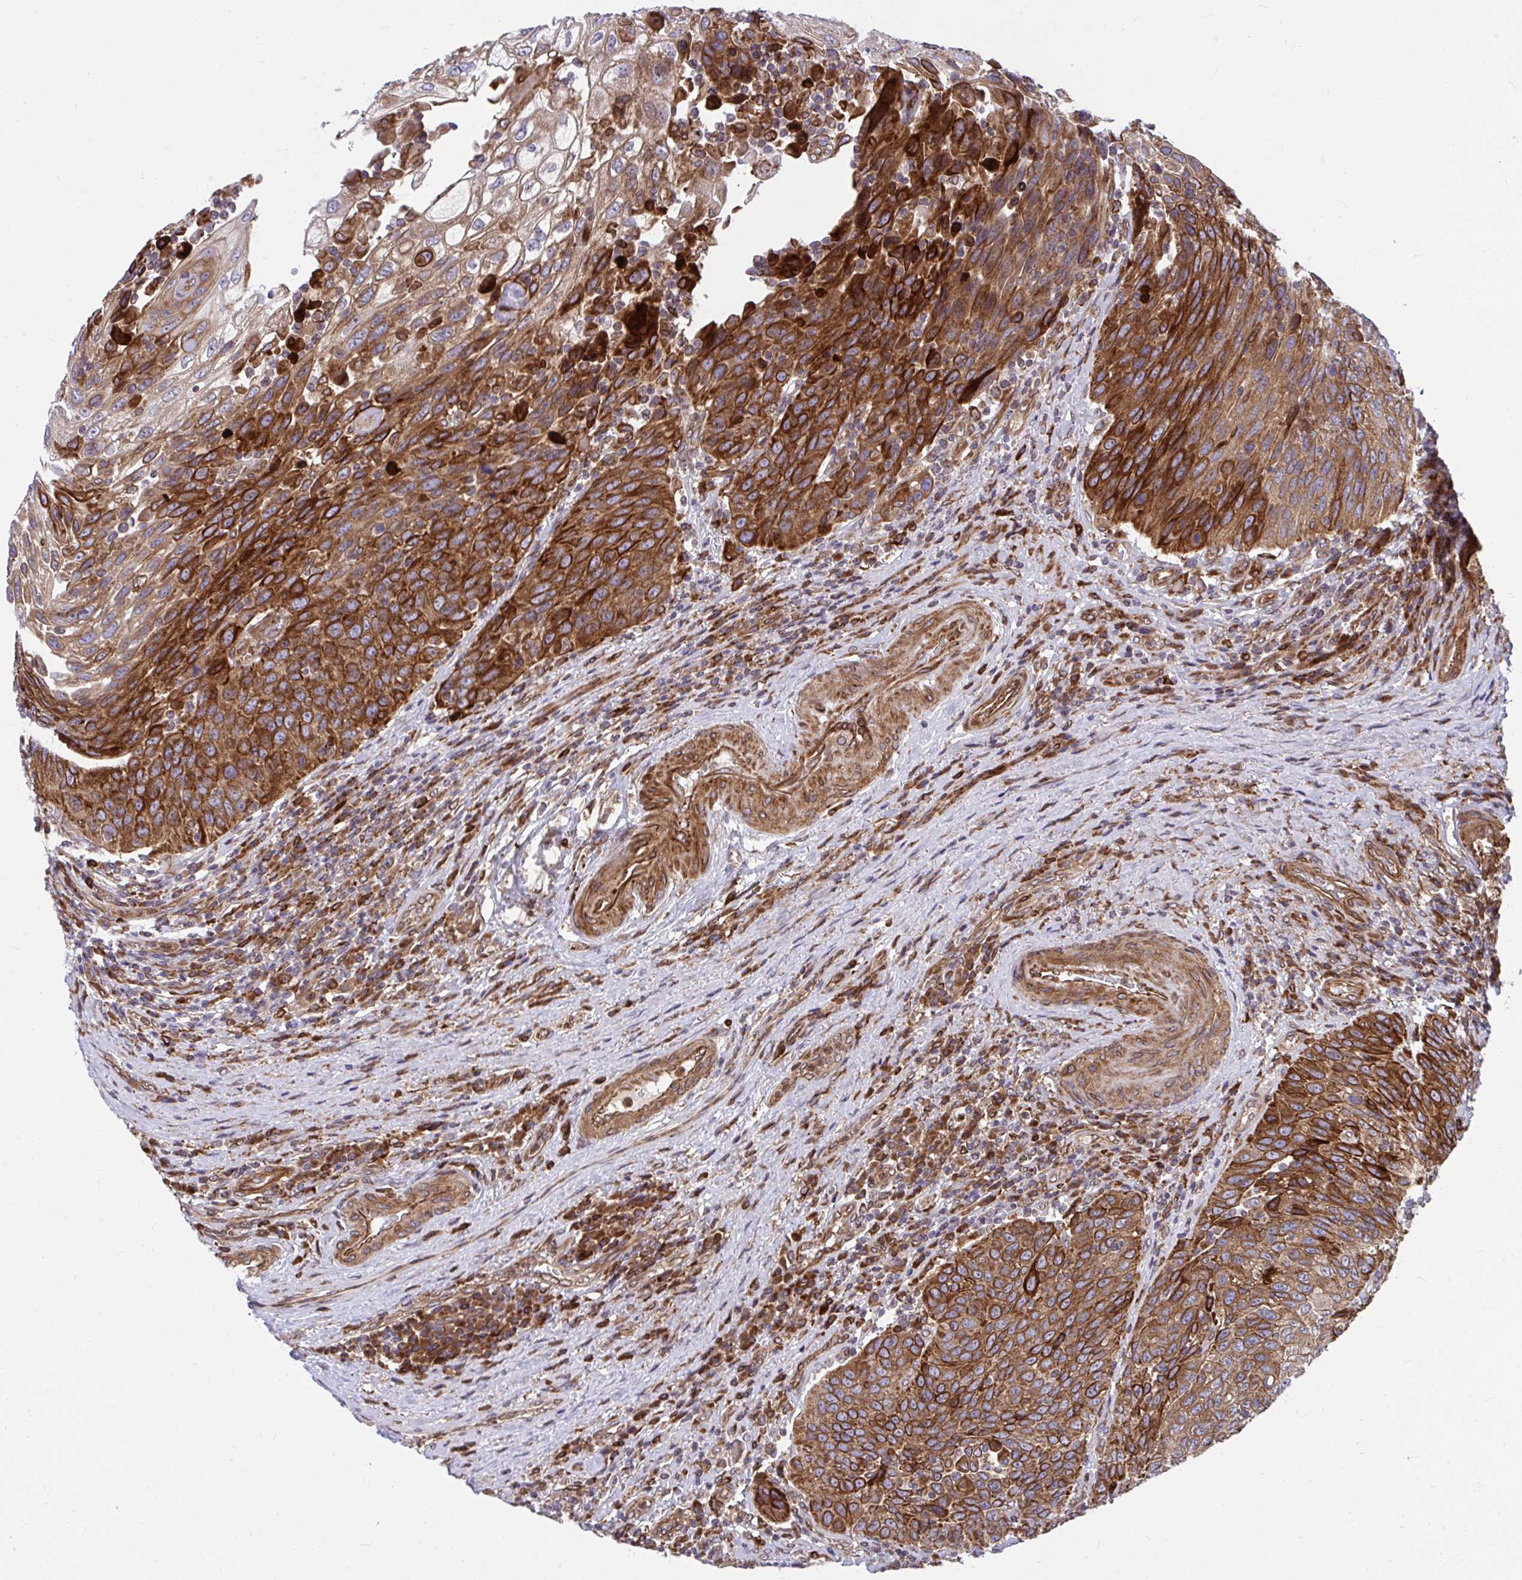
{"staining": {"intensity": "strong", "quantity": "25%-75%", "location": "cytoplasmic/membranous"}, "tissue": "urothelial cancer", "cell_type": "Tumor cells", "image_type": "cancer", "snomed": [{"axis": "morphology", "description": "Urothelial carcinoma, High grade"}, {"axis": "topography", "description": "Urinary bladder"}], "caption": "Immunohistochemical staining of human urothelial cancer shows high levels of strong cytoplasmic/membranous protein expression in approximately 25%-75% of tumor cells.", "gene": "STIM2", "patient": {"sex": "female", "age": 70}}